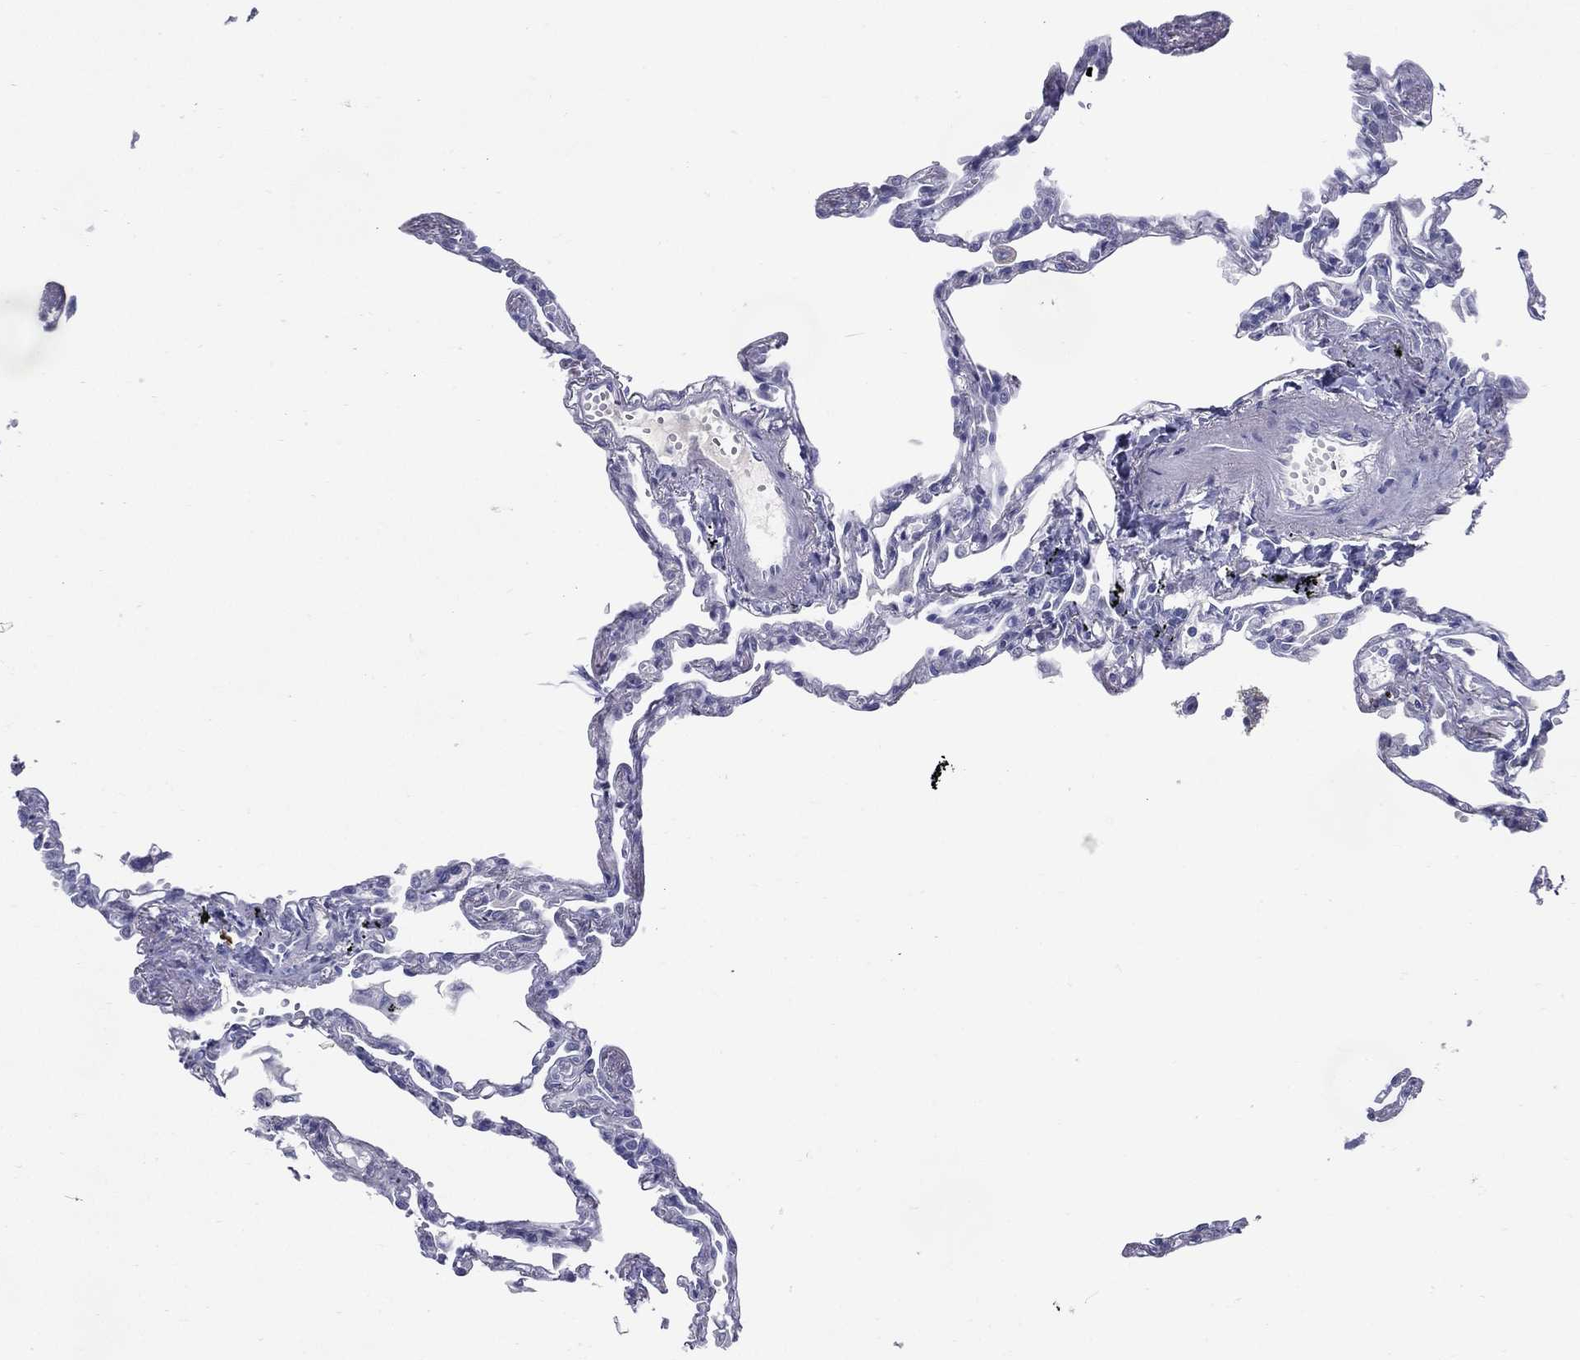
{"staining": {"intensity": "negative", "quantity": "none", "location": "none"}, "tissue": "lung", "cell_type": "Alveolar cells", "image_type": "normal", "snomed": [{"axis": "morphology", "description": "Normal tissue, NOS"}, {"axis": "topography", "description": "Lung"}], "caption": "DAB immunohistochemical staining of benign human lung shows no significant staining in alveolar cells.", "gene": "KIF2C", "patient": {"sex": "male", "age": 78}}